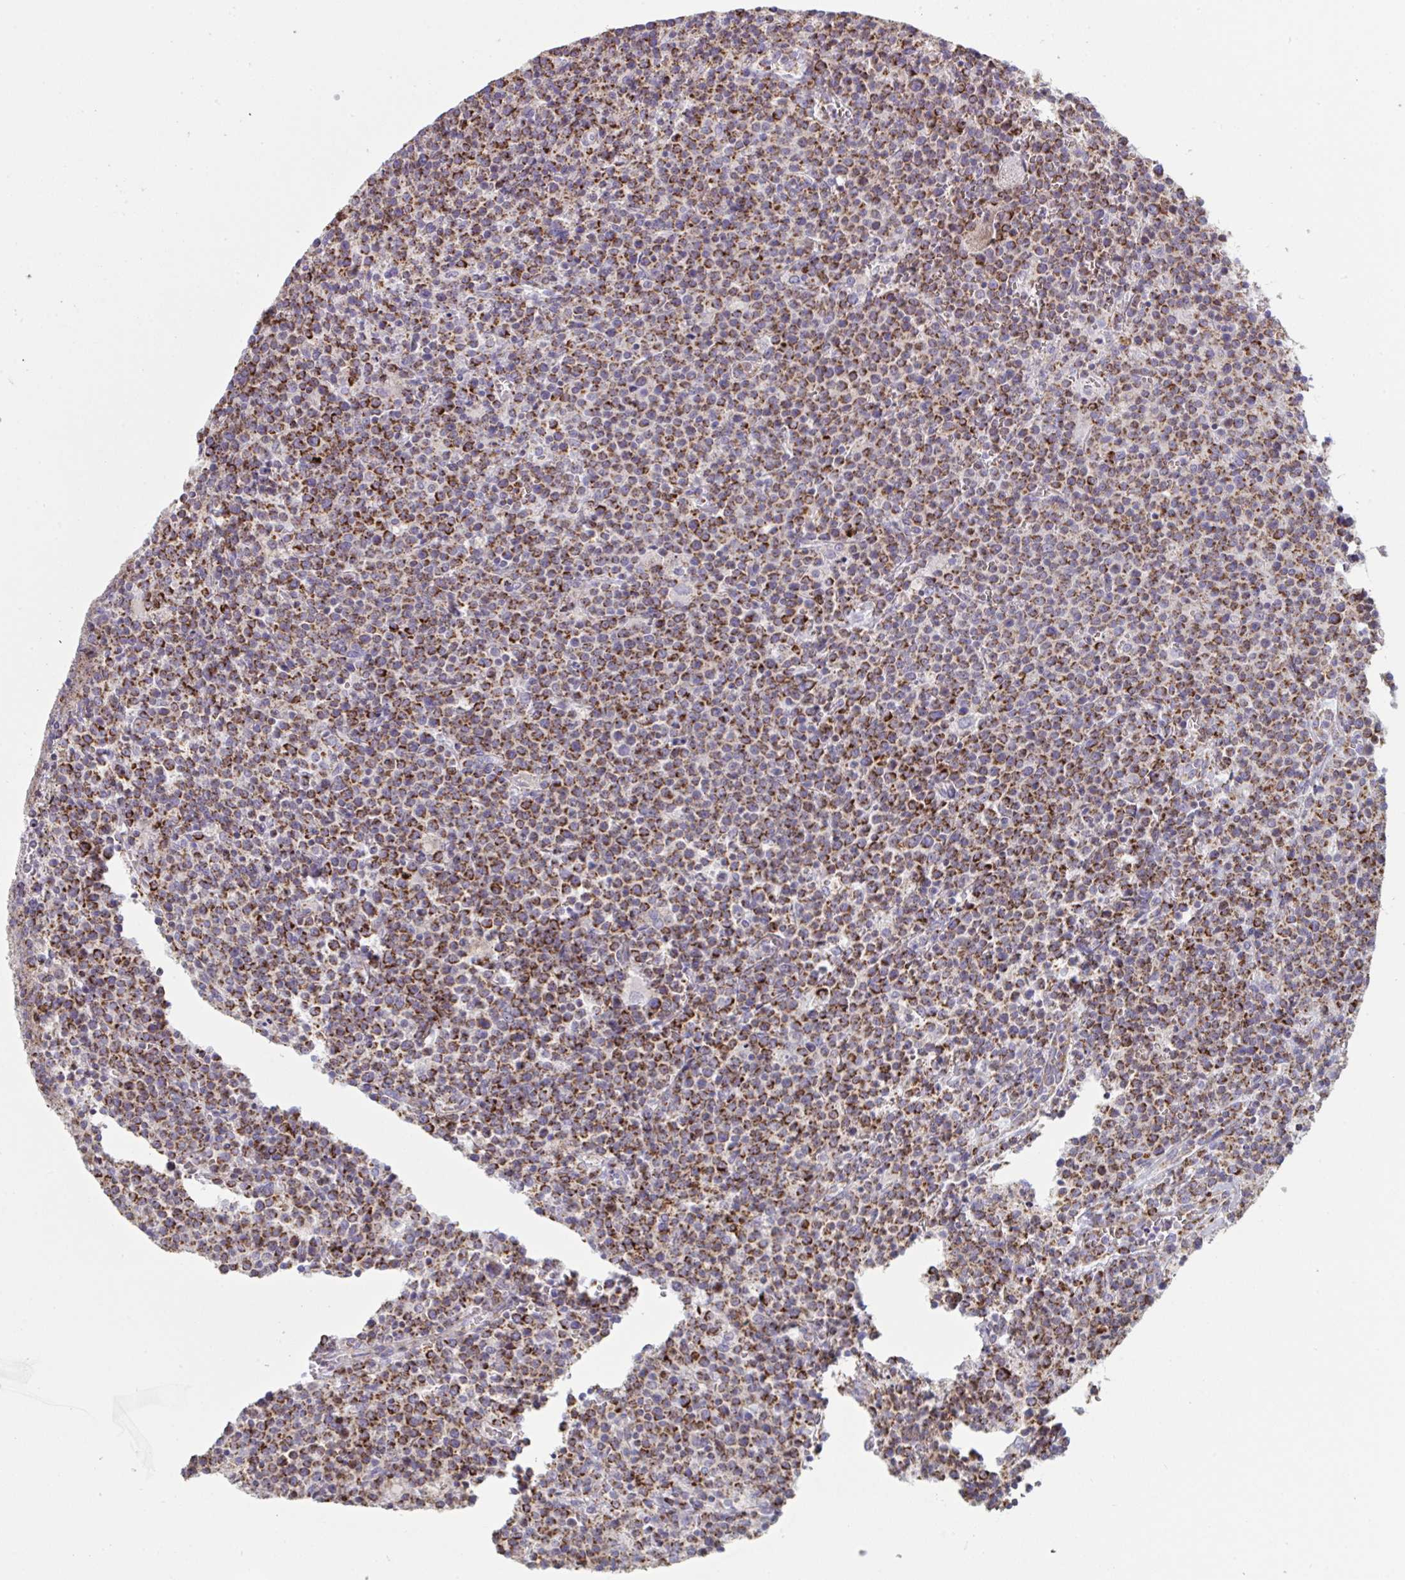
{"staining": {"intensity": "strong", "quantity": ">75%", "location": "cytoplasmic/membranous"}, "tissue": "lymphoma", "cell_type": "Tumor cells", "image_type": "cancer", "snomed": [{"axis": "morphology", "description": "Malignant lymphoma, non-Hodgkin's type, High grade"}, {"axis": "topography", "description": "Lymph node"}], "caption": "Strong cytoplasmic/membranous protein positivity is identified in approximately >75% of tumor cells in high-grade malignant lymphoma, non-Hodgkin's type.", "gene": "MICOS10", "patient": {"sex": "male", "age": 61}}